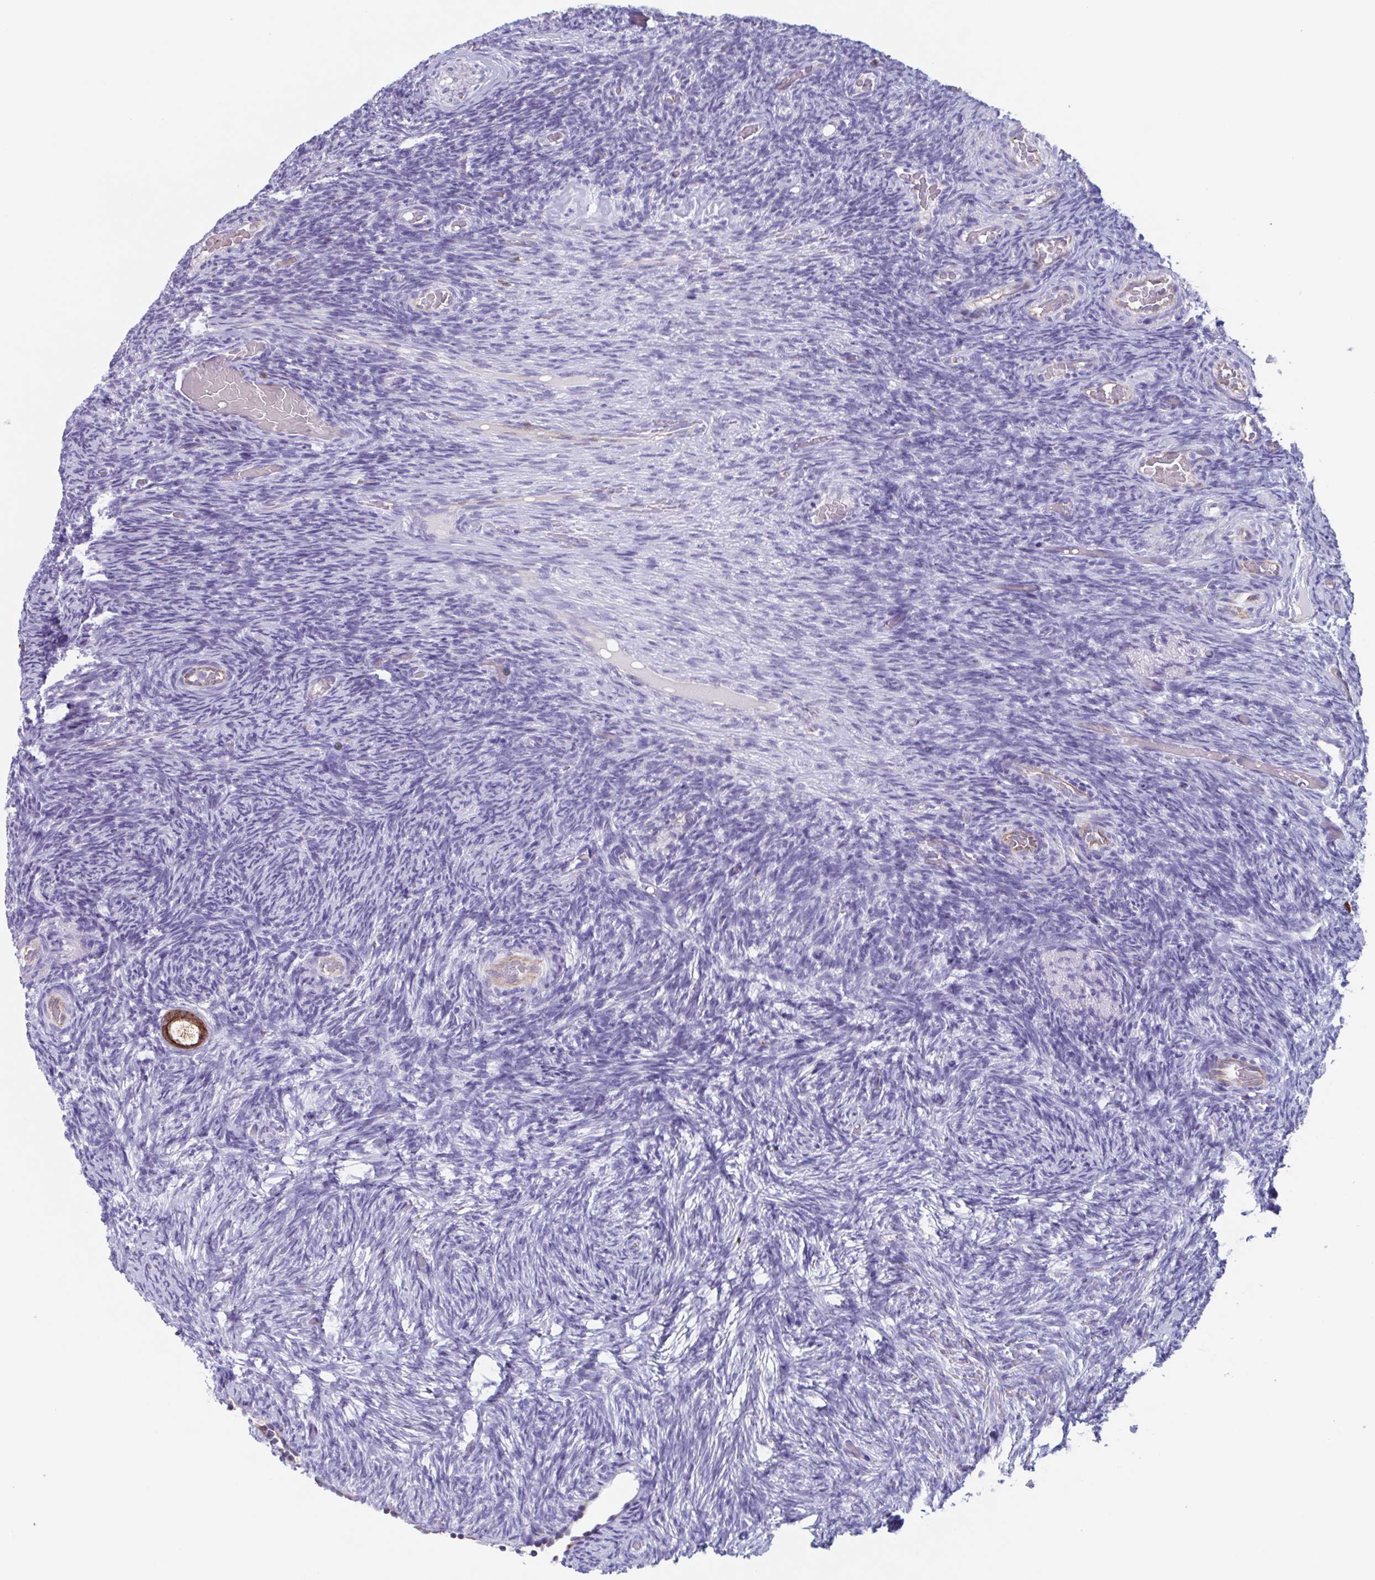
{"staining": {"intensity": "strong", "quantity": ">75%", "location": "cytoplasmic/membranous"}, "tissue": "ovary", "cell_type": "Follicle cells", "image_type": "normal", "snomed": [{"axis": "morphology", "description": "Normal tissue, NOS"}, {"axis": "topography", "description": "Ovary"}], "caption": "This micrograph exhibits IHC staining of normal human ovary, with high strong cytoplasmic/membranous expression in approximately >75% of follicle cells.", "gene": "TPD52", "patient": {"sex": "female", "age": 34}}